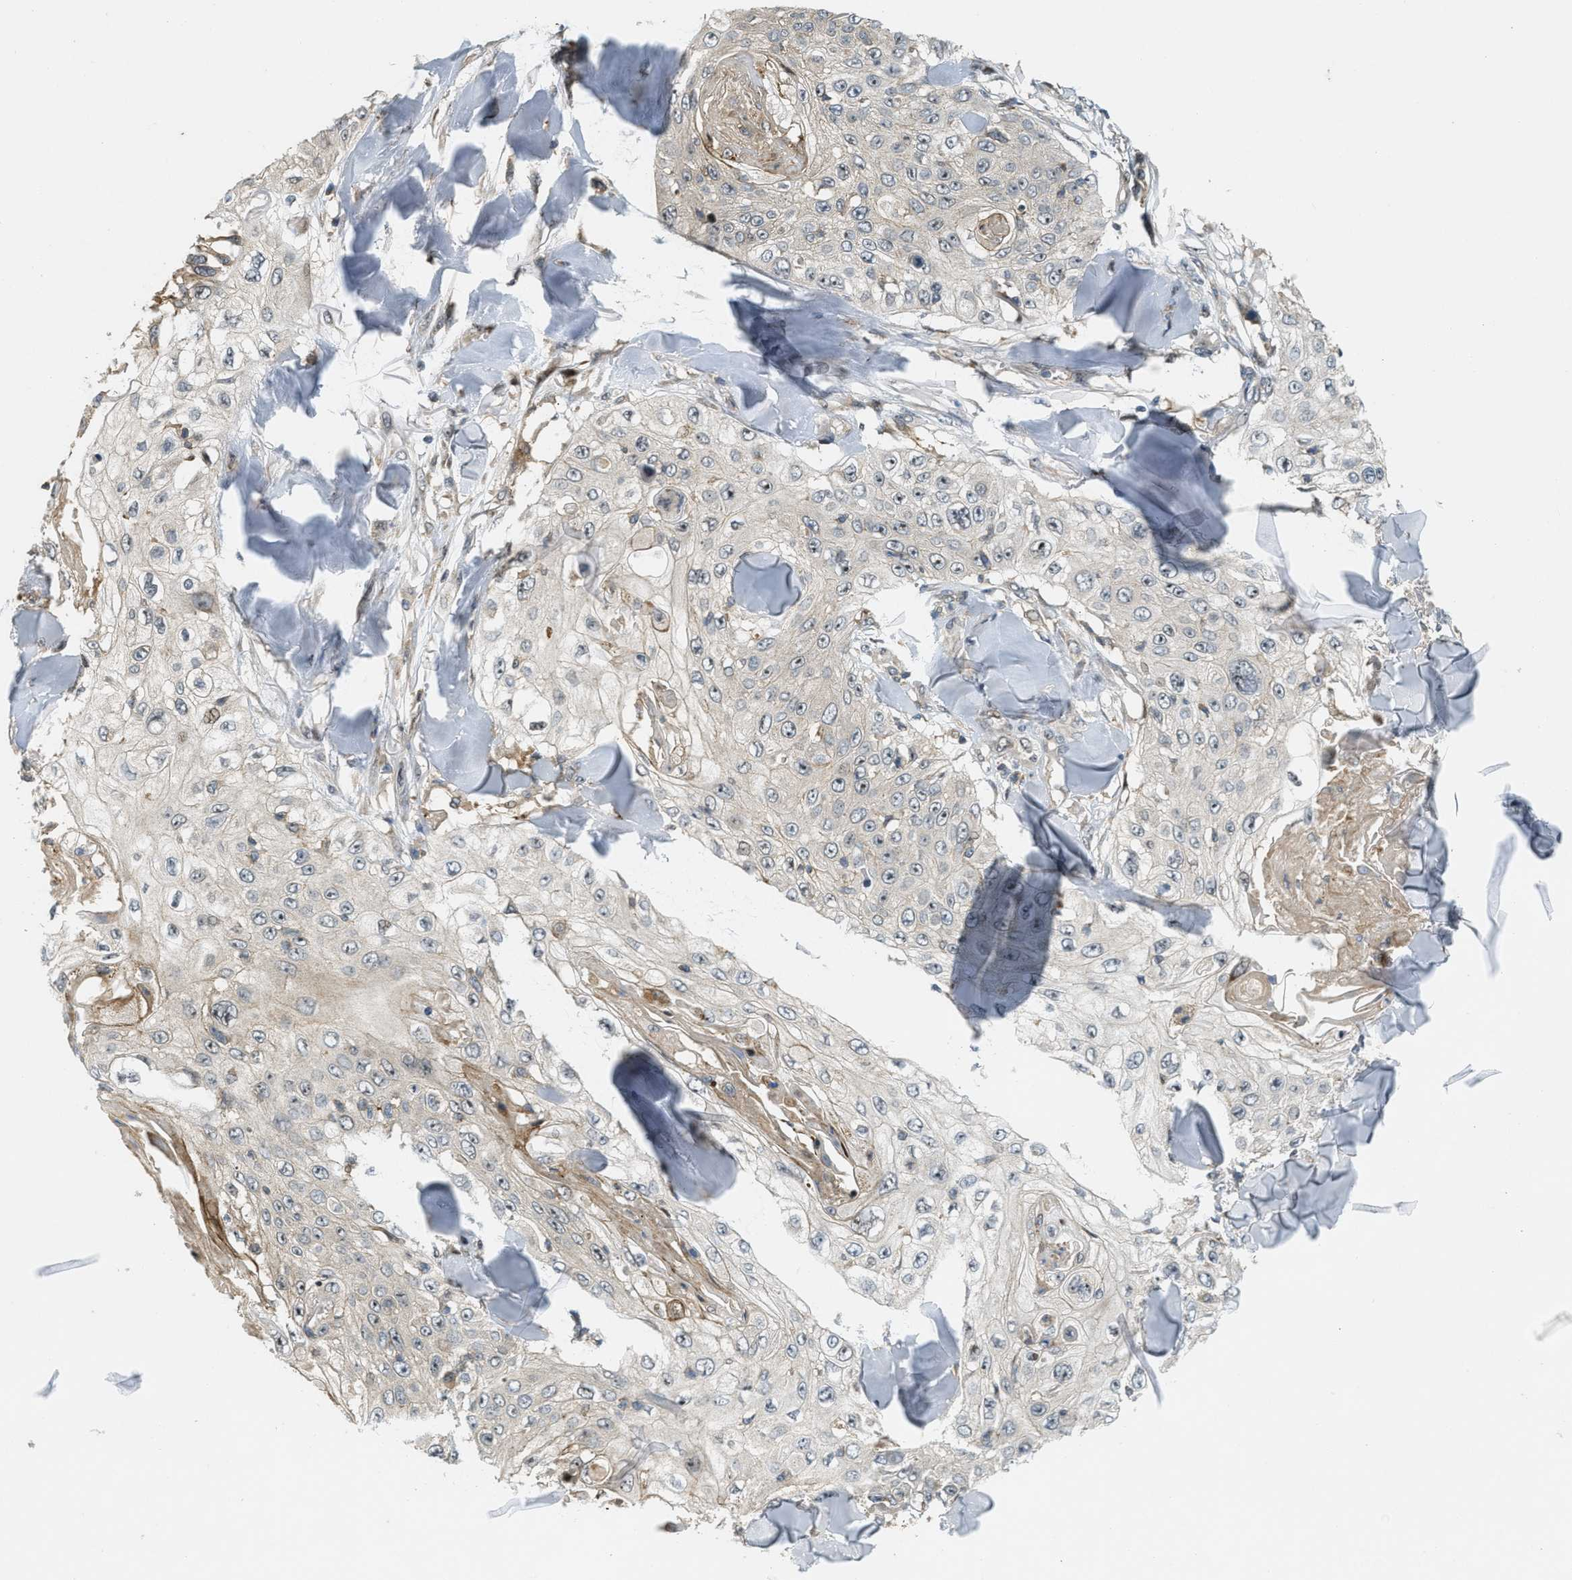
{"staining": {"intensity": "negative", "quantity": "none", "location": "none"}, "tissue": "skin cancer", "cell_type": "Tumor cells", "image_type": "cancer", "snomed": [{"axis": "morphology", "description": "Squamous cell carcinoma, NOS"}, {"axis": "topography", "description": "Skin"}], "caption": "Tumor cells show no significant protein expression in skin cancer.", "gene": "TRAPPC14", "patient": {"sex": "male", "age": 86}}